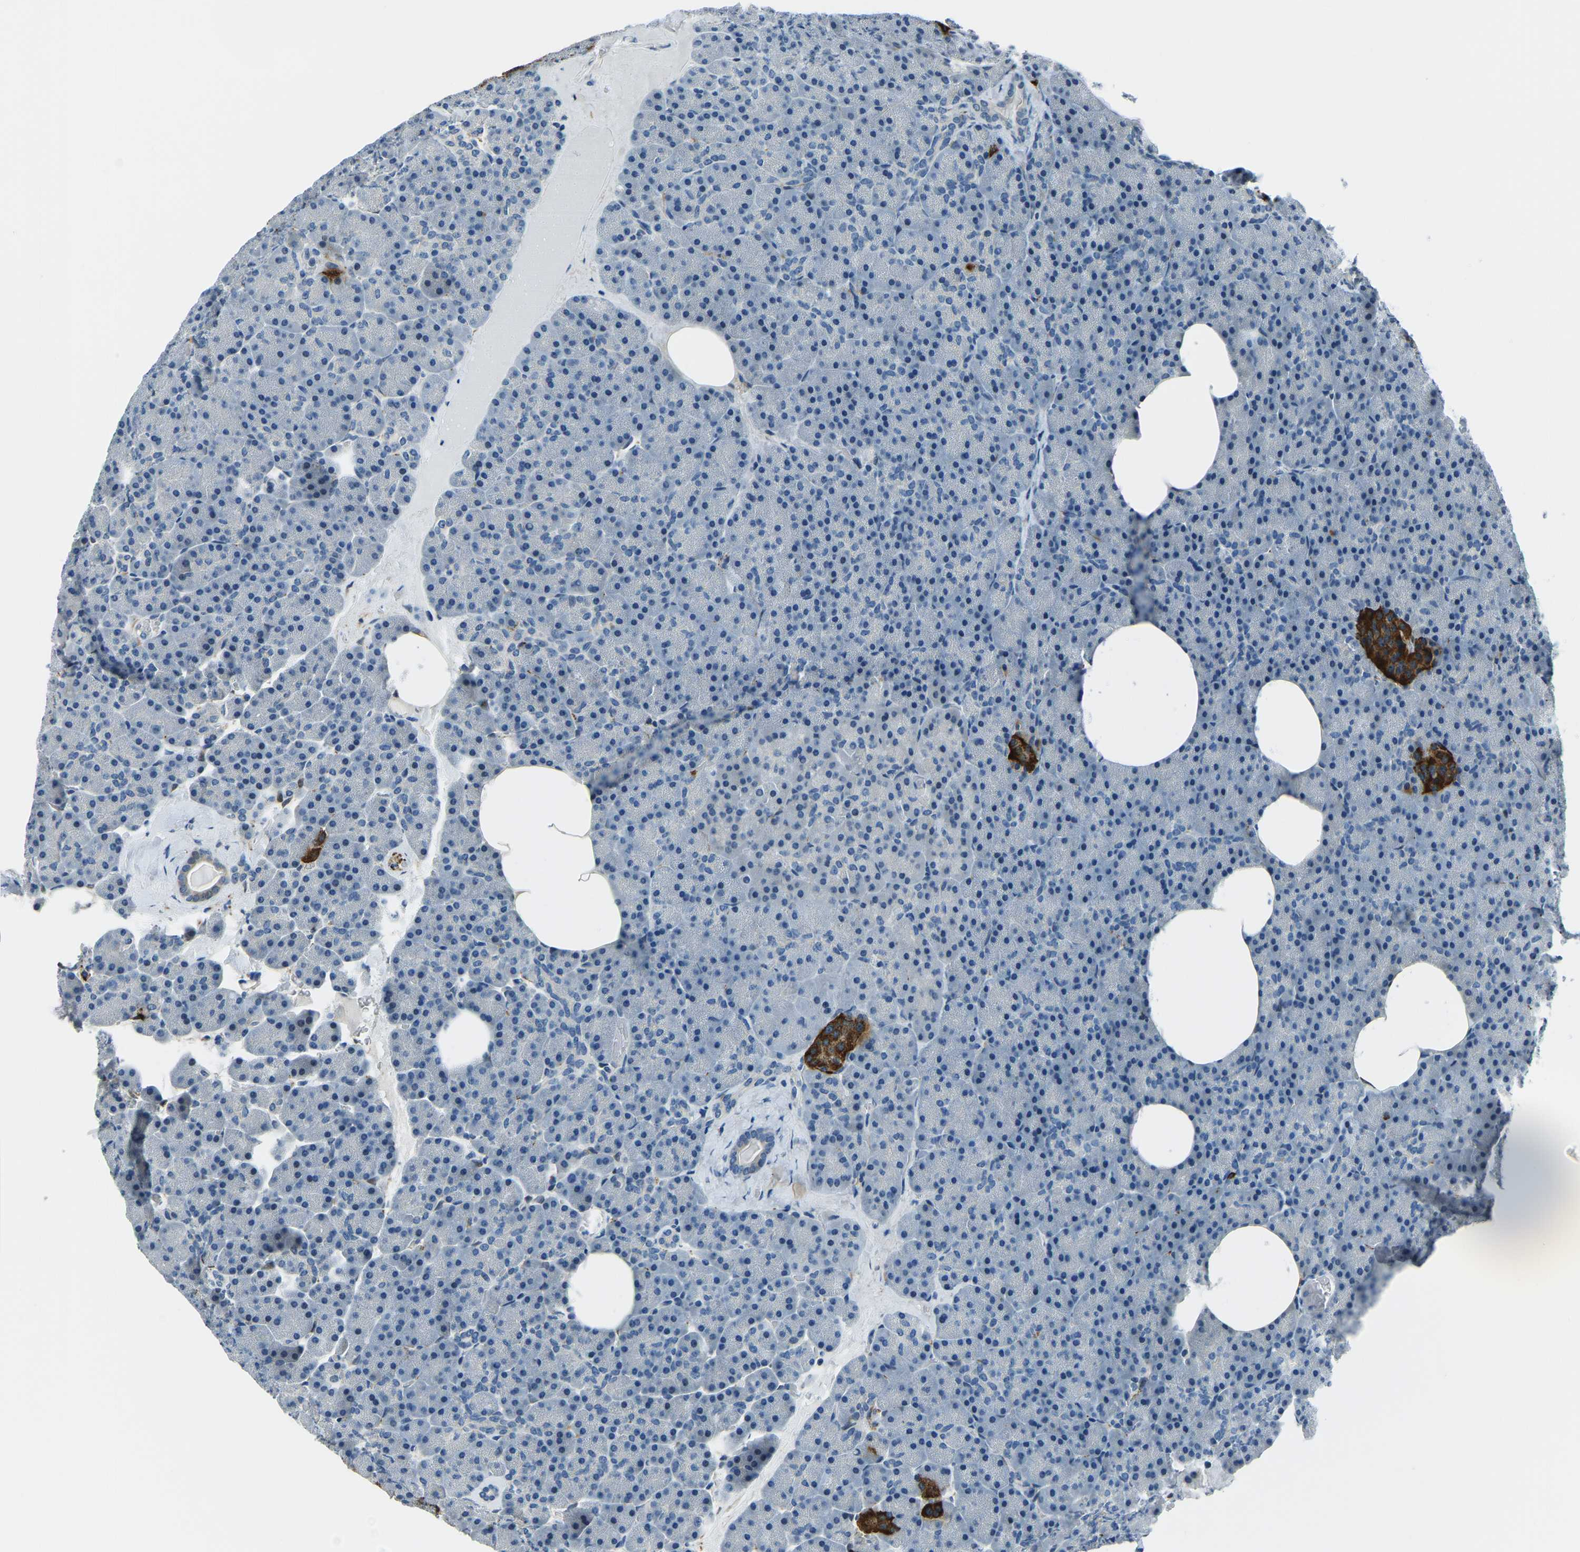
{"staining": {"intensity": "moderate", "quantity": "<25%", "location": "nuclear"}, "tissue": "pancreas", "cell_type": "Exocrine glandular cells", "image_type": "normal", "snomed": [{"axis": "morphology", "description": "Normal tissue, NOS"}, {"axis": "morphology", "description": "Carcinoid, malignant, NOS"}, {"axis": "topography", "description": "Pancreas"}], "caption": "Moderate nuclear positivity for a protein is appreciated in approximately <25% of exocrine glandular cells of unremarkable pancreas using IHC.", "gene": "RRP1", "patient": {"sex": "female", "age": 35}}